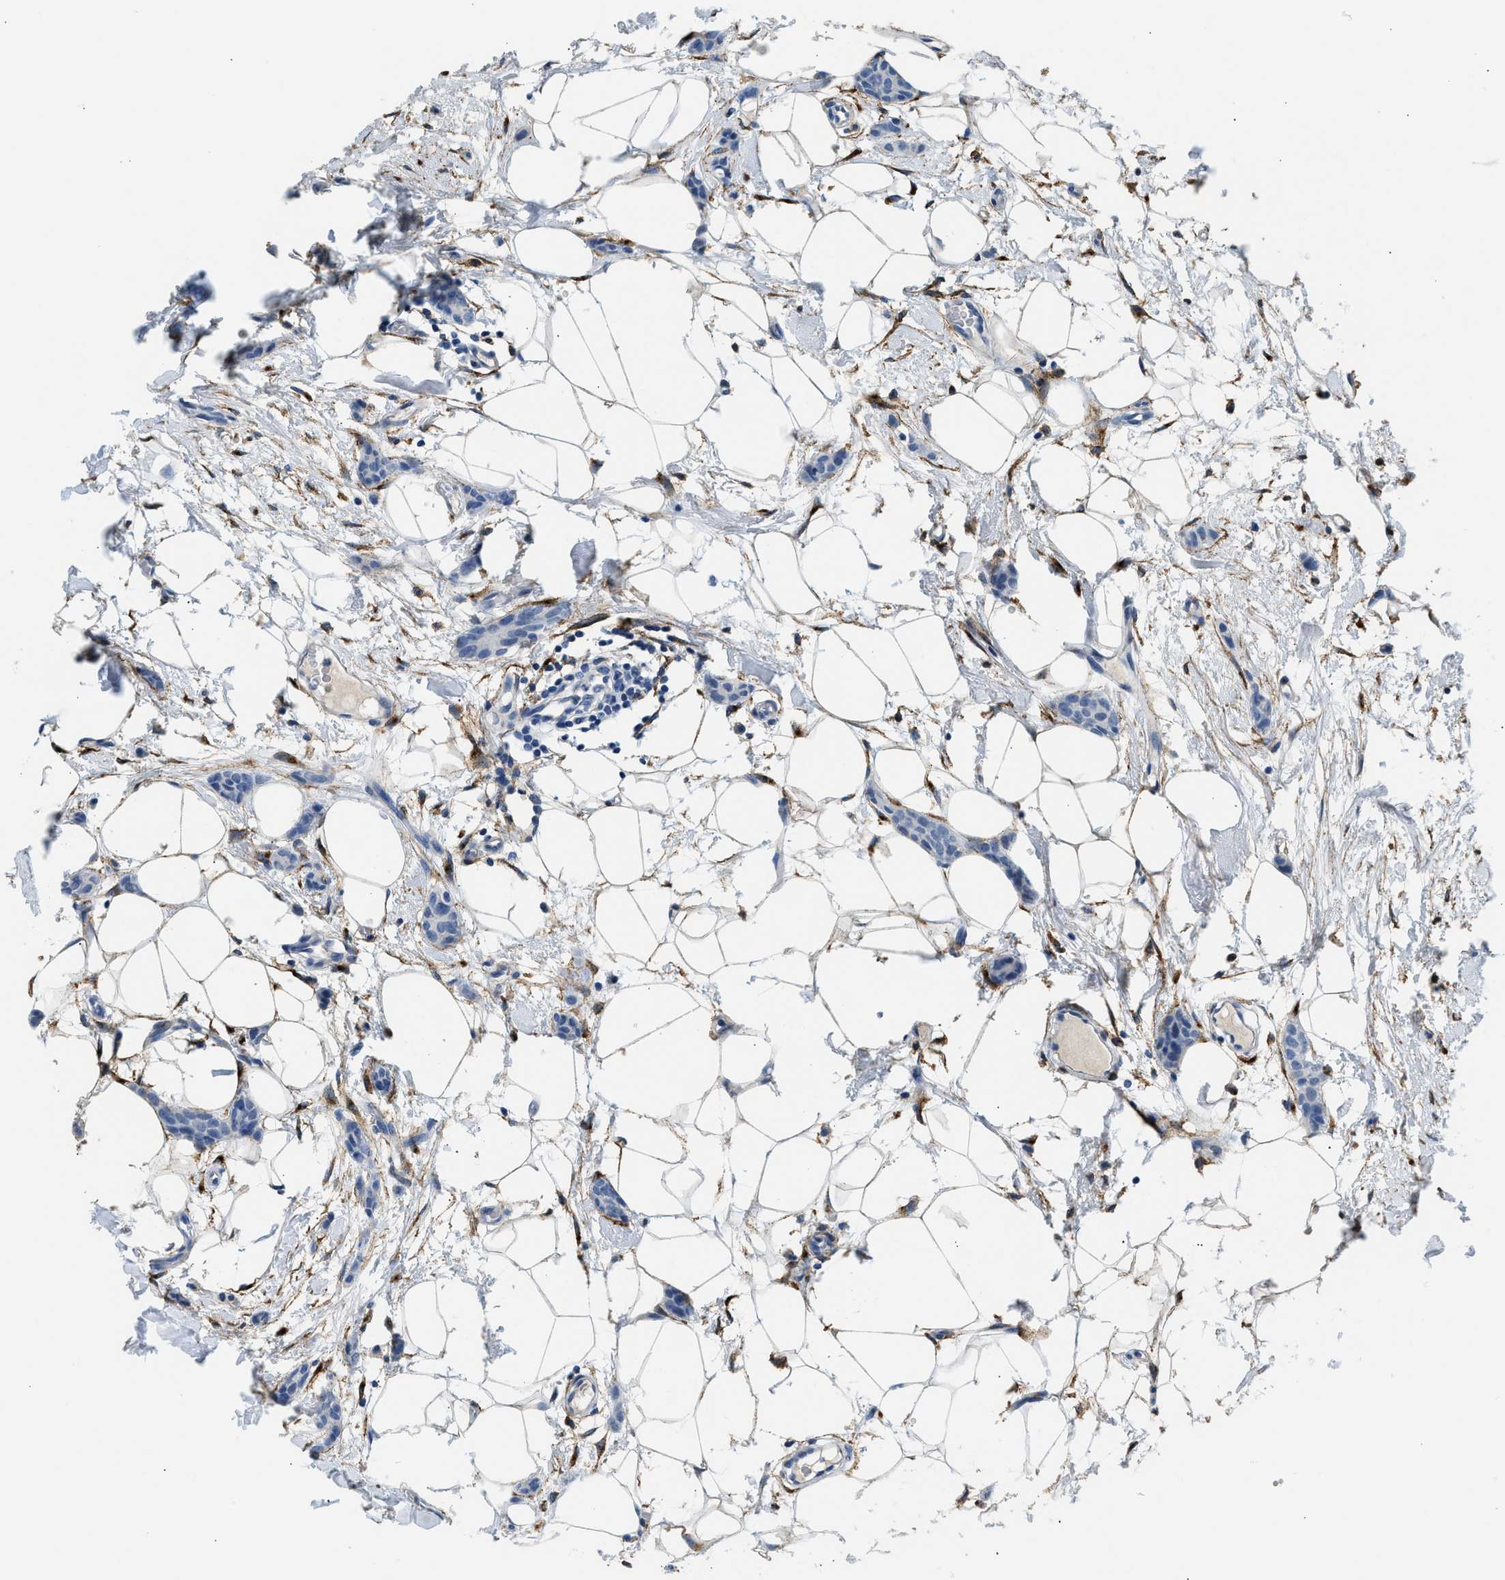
{"staining": {"intensity": "negative", "quantity": "none", "location": "none"}, "tissue": "breast cancer", "cell_type": "Tumor cells", "image_type": "cancer", "snomed": [{"axis": "morphology", "description": "Lobular carcinoma"}, {"axis": "topography", "description": "Skin"}, {"axis": "topography", "description": "Breast"}], "caption": "Immunohistochemistry (IHC) micrograph of neoplastic tissue: human breast cancer stained with DAB demonstrates no significant protein positivity in tumor cells. (DAB (3,3'-diaminobenzidine) IHC with hematoxylin counter stain).", "gene": "LRP1", "patient": {"sex": "female", "age": 46}}